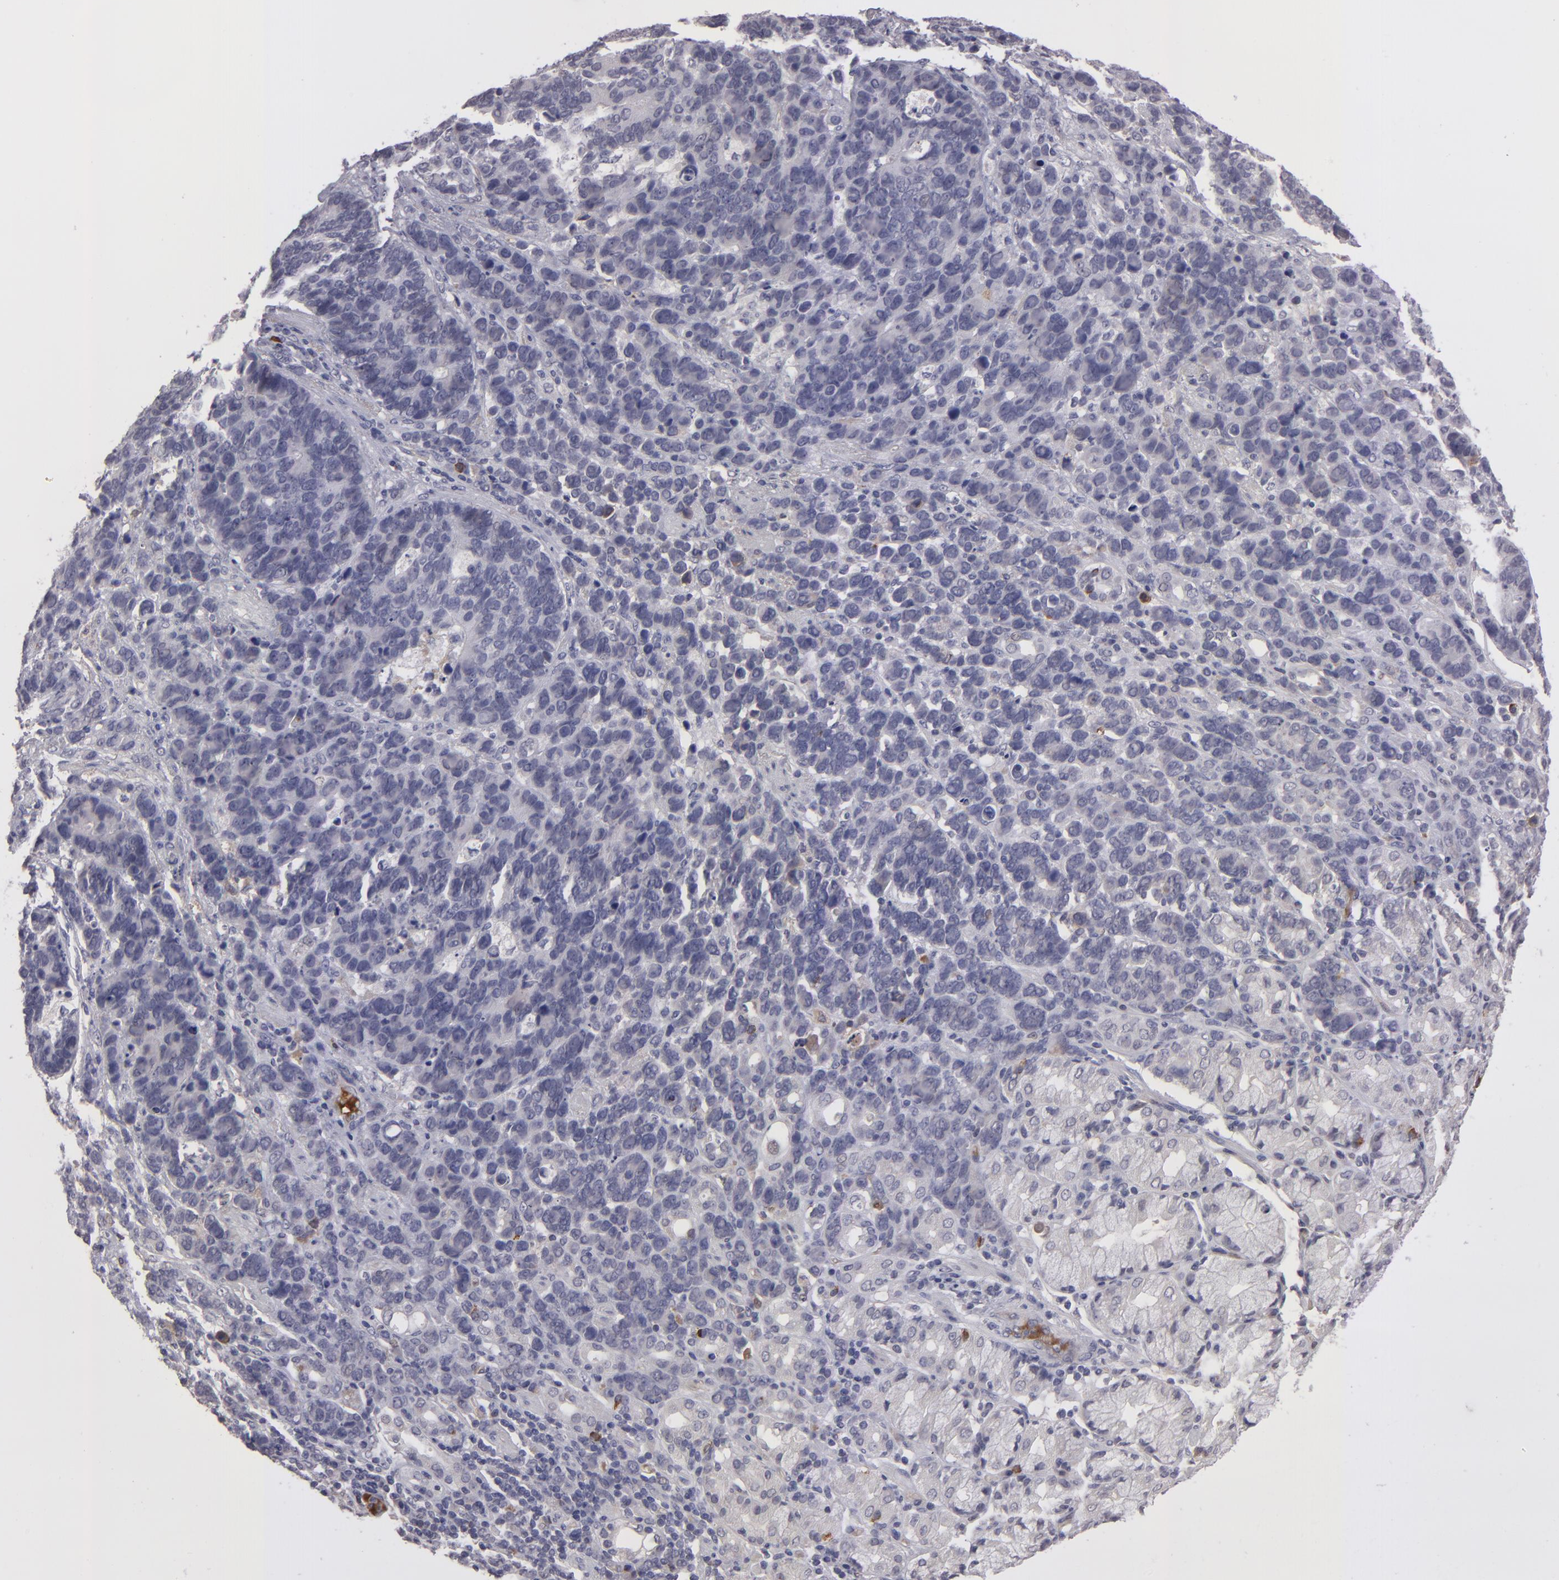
{"staining": {"intensity": "negative", "quantity": "none", "location": "none"}, "tissue": "stomach cancer", "cell_type": "Tumor cells", "image_type": "cancer", "snomed": [{"axis": "morphology", "description": "Adenocarcinoma, NOS"}, {"axis": "topography", "description": "Stomach, upper"}], "caption": "DAB immunohistochemical staining of adenocarcinoma (stomach) reveals no significant positivity in tumor cells. The staining is performed using DAB brown chromogen with nuclei counter-stained in using hematoxylin.", "gene": "ITIH4", "patient": {"sex": "male", "age": 71}}